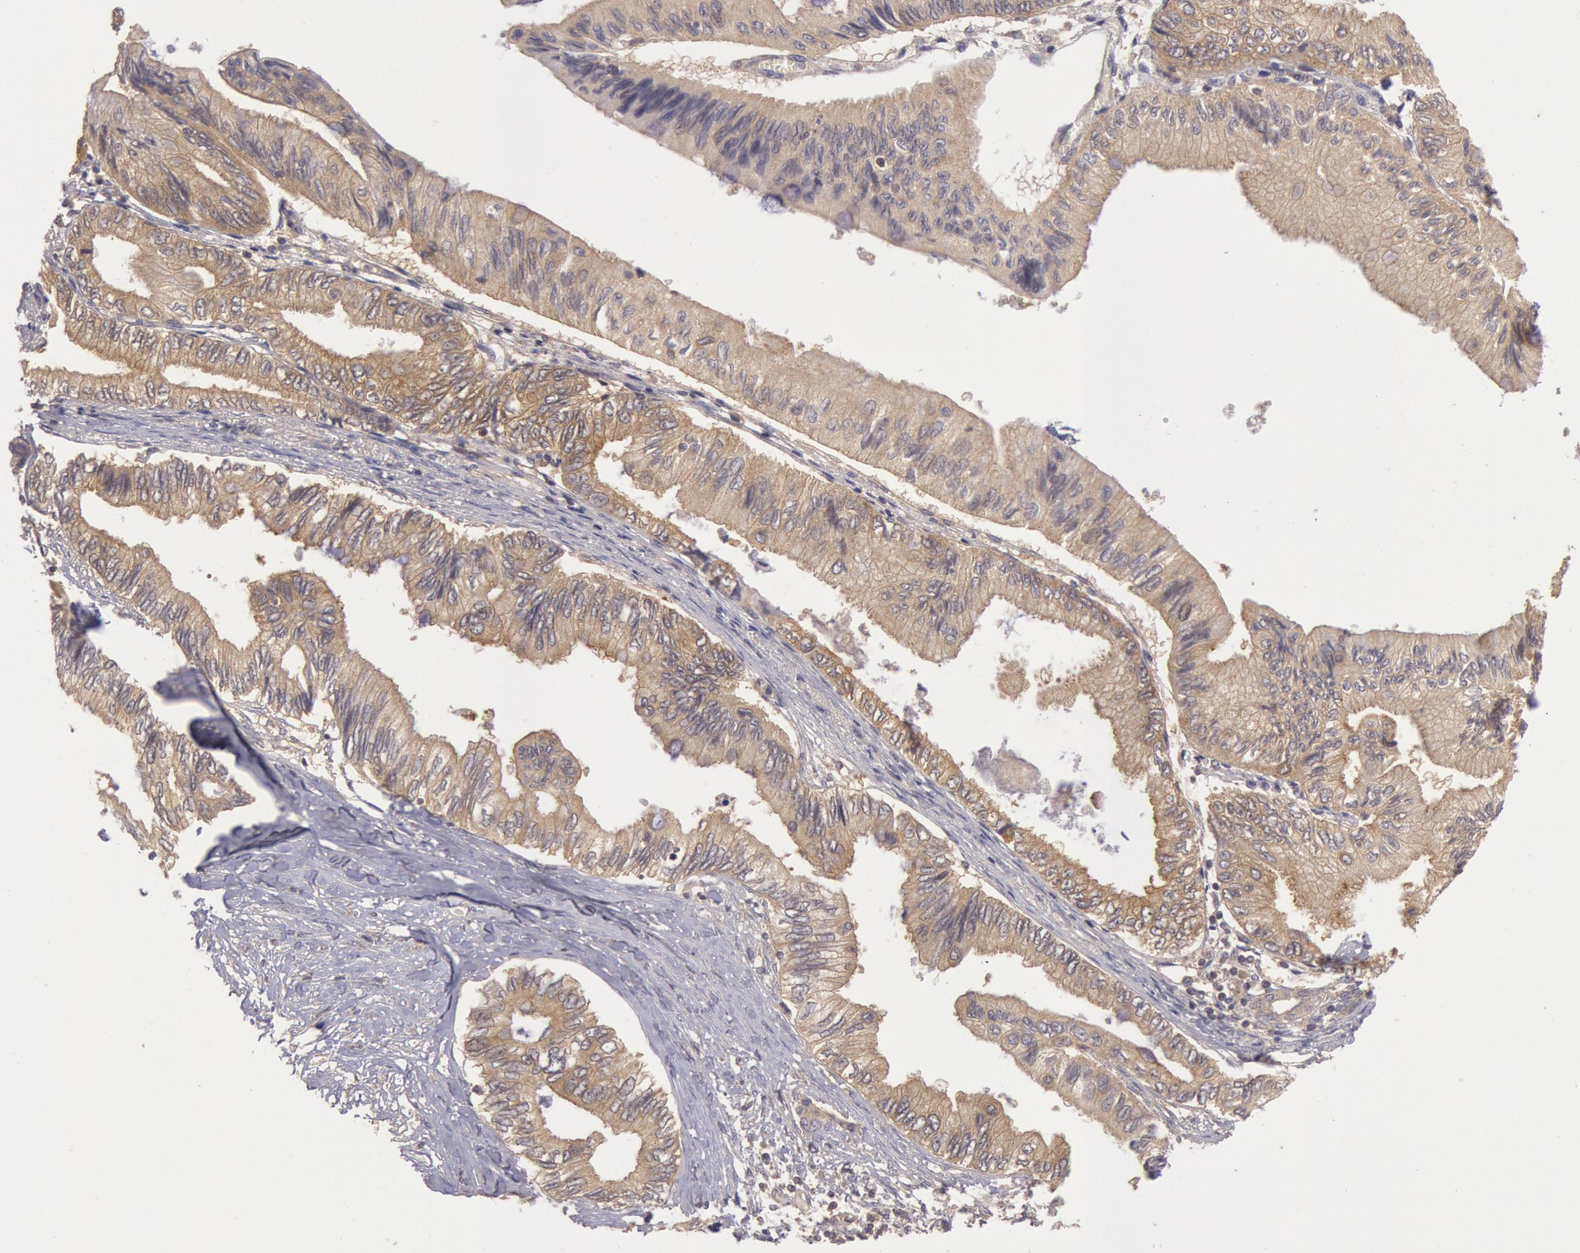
{"staining": {"intensity": "weak", "quantity": ">75%", "location": "cytoplasmic/membranous"}, "tissue": "pancreatic cancer", "cell_type": "Tumor cells", "image_type": "cancer", "snomed": [{"axis": "morphology", "description": "Adenocarcinoma, NOS"}, {"axis": "topography", "description": "Pancreas"}], "caption": "Pancreatic adenocarcinoma tissue displays weak cytoplasmic/membranous expression in approximately >75% of tumor cells", "gene": "BRAF", "patient": {"sex": "female", "age": 66}}